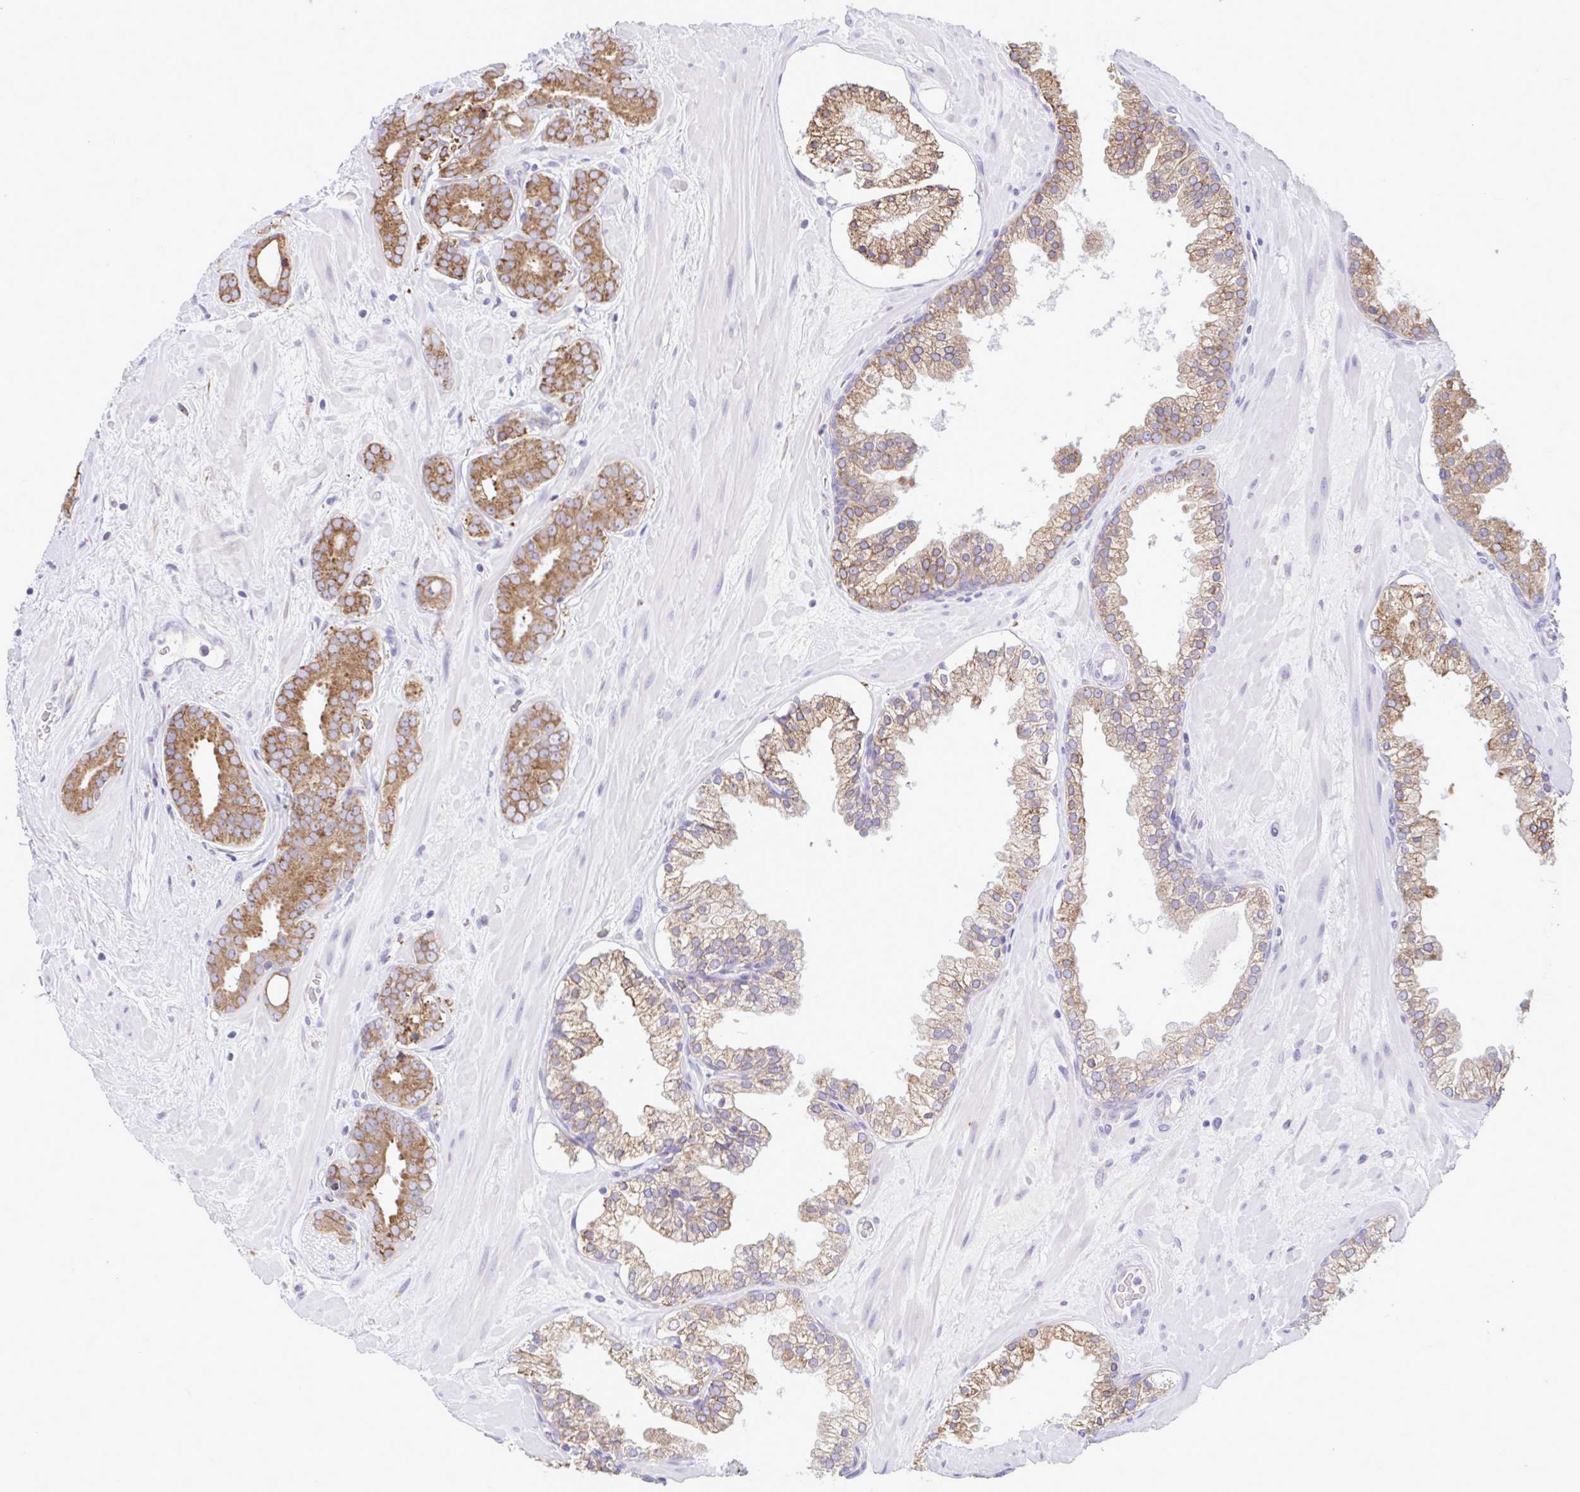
{"staining": {"intensity": "moderate", "quantity": "25%-75%", "location": "cytoplasmic/membranous"}, "tissue": "prostate cancer", "cell_type": "Tumor cells", "image_type": "cancer", "snomed": [{"axis": "morphology", "description": "Adenocarcinoma, High grade"}, {"axis": "topography", "description": "Prostate"}], "caption": "Immunohistochemical staining of human adenocarcinoma (high-grade) (prostate) reveals moderate cytoplasmic/membranous protein positivity in about 25%-75% of tumor cells. Using DAB (brown) and hematoxylin (blue) stains, captured at high magnification using brightfield microscopy.", "gene": "PIGK", "patient": {"sex": "male", "age": 66}}